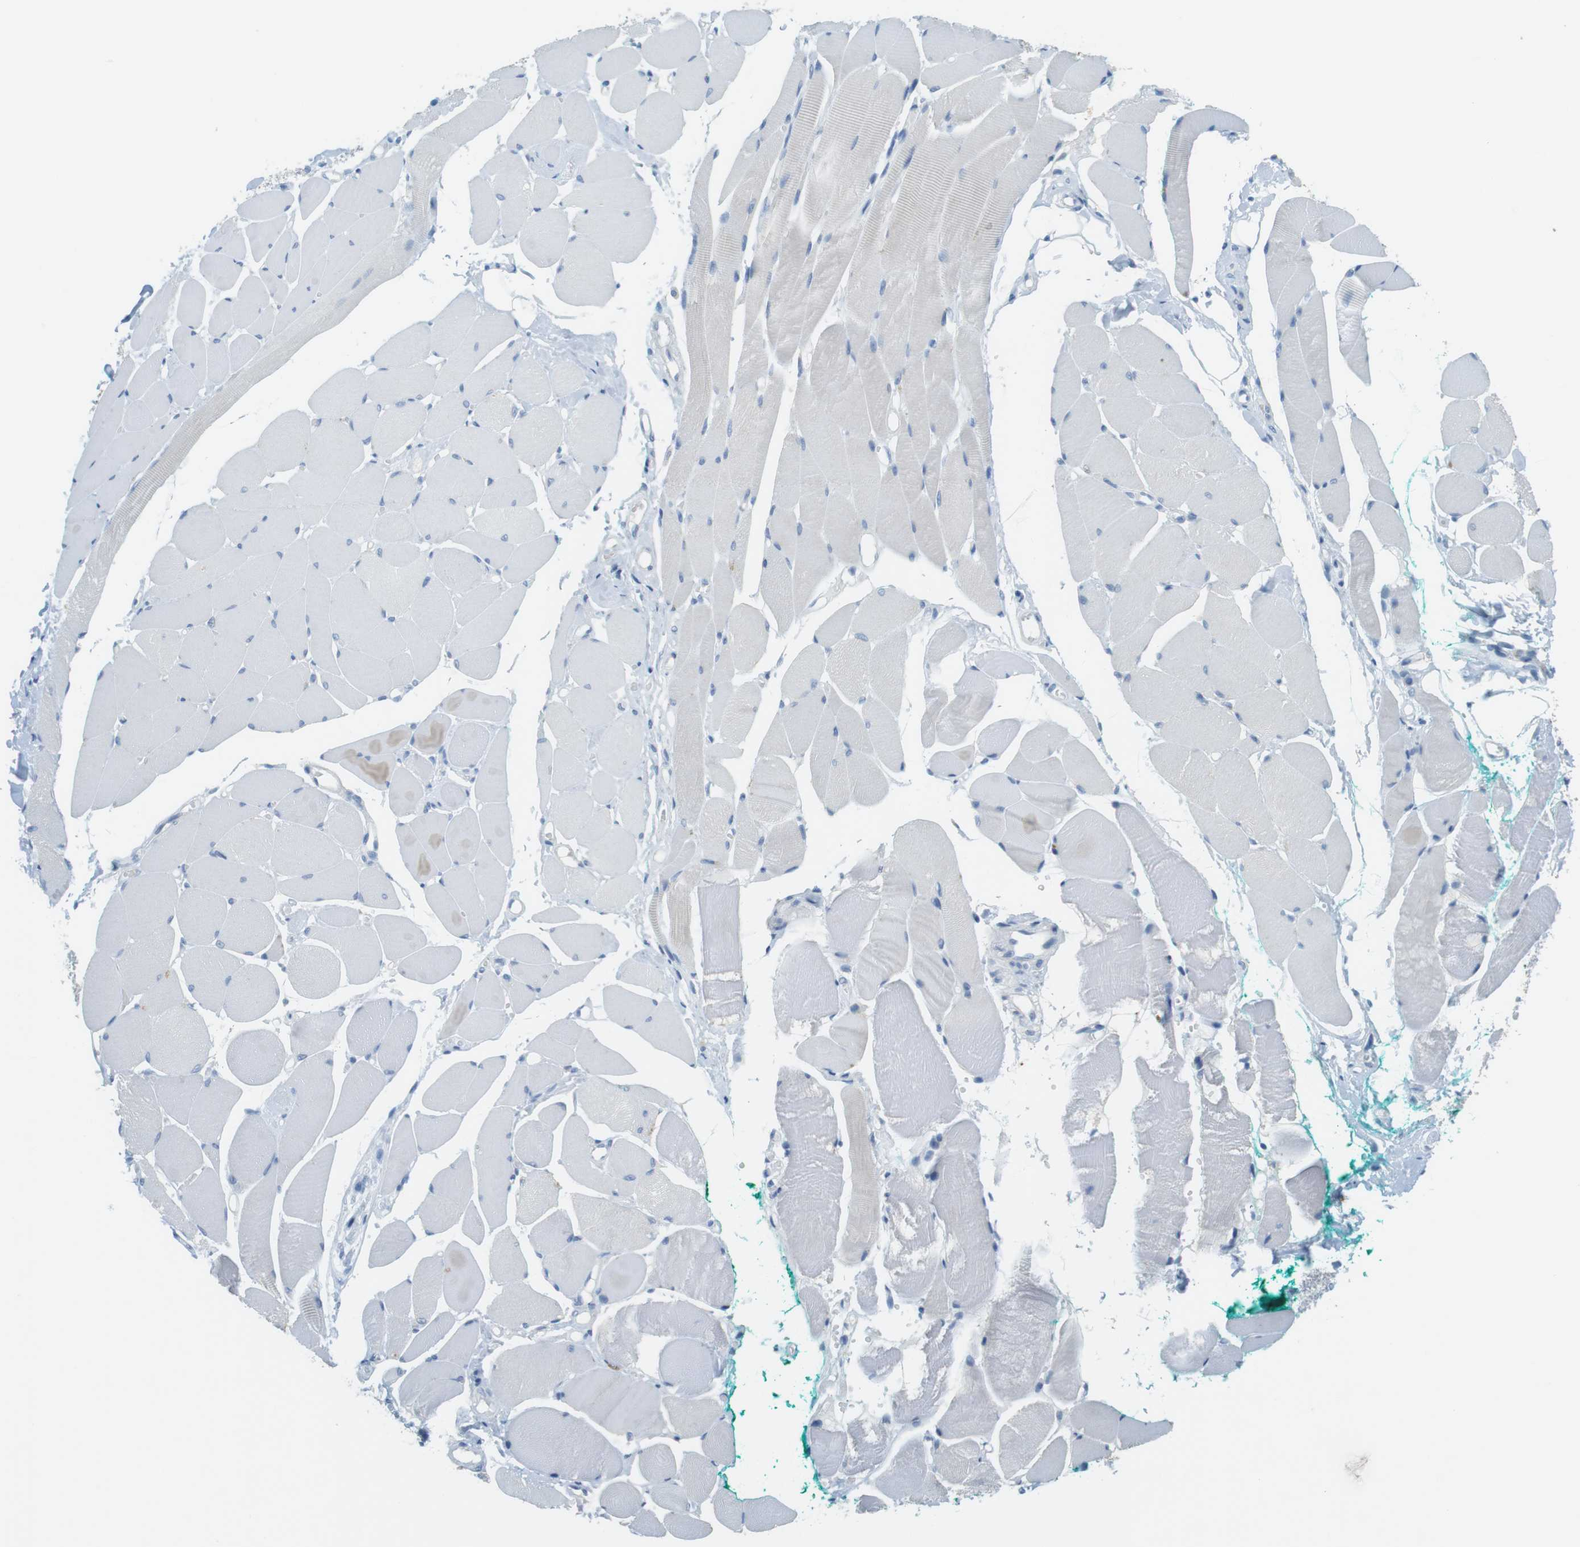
{"staining": {"intensity": "negative", "quantity": "none", "location": "none"}, "tissue": "skeletal muscle", "cell_type": "Myocytes", "image_type": "normal", "snomed": [{"axis": "morphology", "description": "Normal tissue, NOS"}, {"axis": "topography", "description": "Skeletal muscle"}, {"axis": "topography", "description": "Peripheral nerve tissue"}], "caption": "Immunohistochemistry of normal human skeletal muscle reveals no staining in myocytes.", "gene": "MUC5B", "patient": {"sex": "female", "age": 84}}